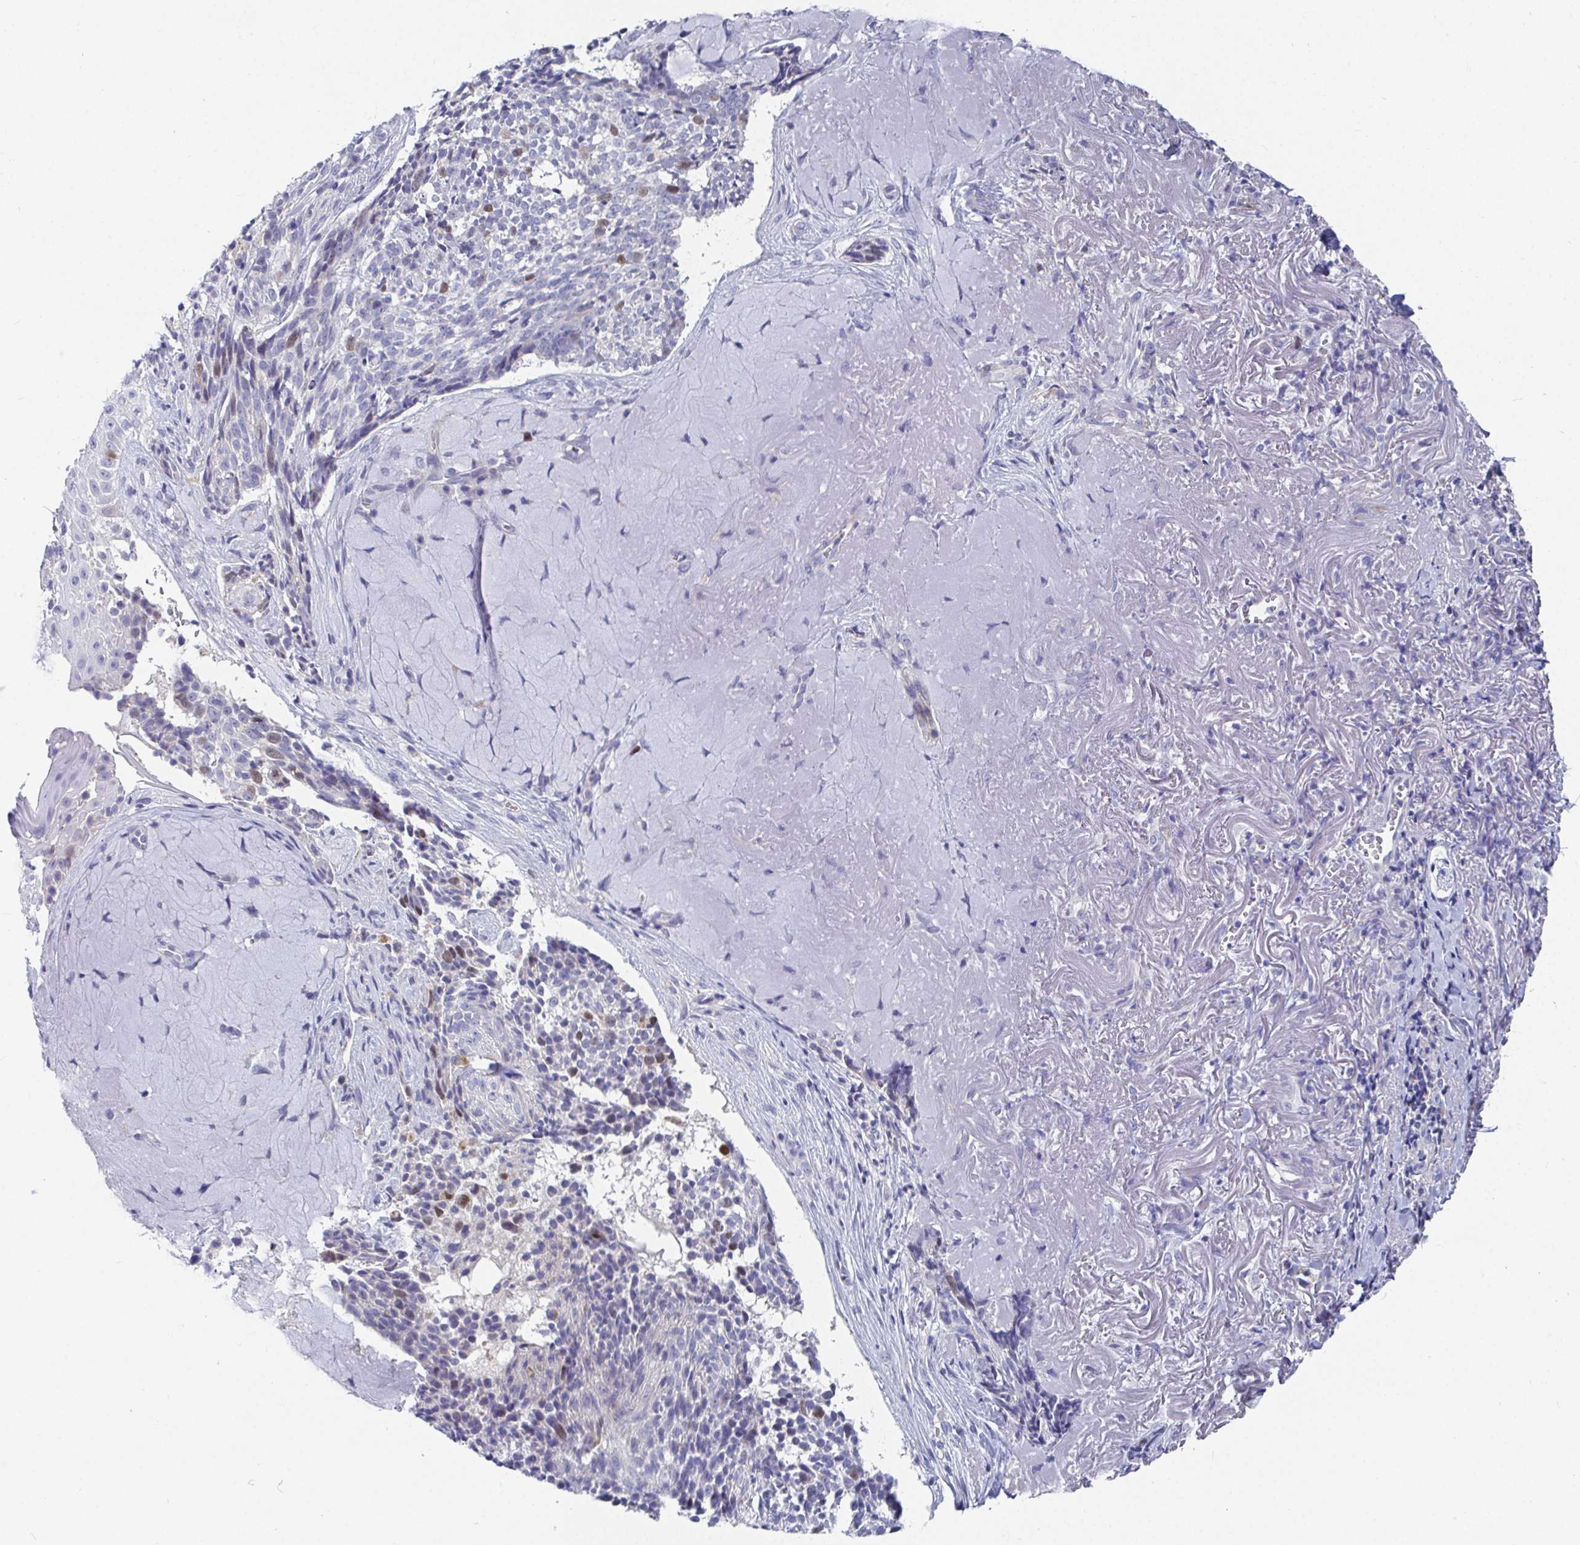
{"staining": {"intensity": "moderate", "quantity": "<25%", "location": "nuclear"}, "tissue": "skin cancer", "cell_type": "Tumor cells", "image_type": "cancer", "snomed": [{"axis": "morphology", "description": "Basal cell carcinoma"}, {"axis": "topography", "description": "Skin"}, {"axis": "topography", "description": "Skin of face"}], "caption": "Immunohistochemical staining of human basal cell carcinoma (skin) exhibits moderate nuclear protein staining in approximately <25% of tumor cells.", "gene": "ATP5F1C", "patient": {"sex": "female", "age": 95}}